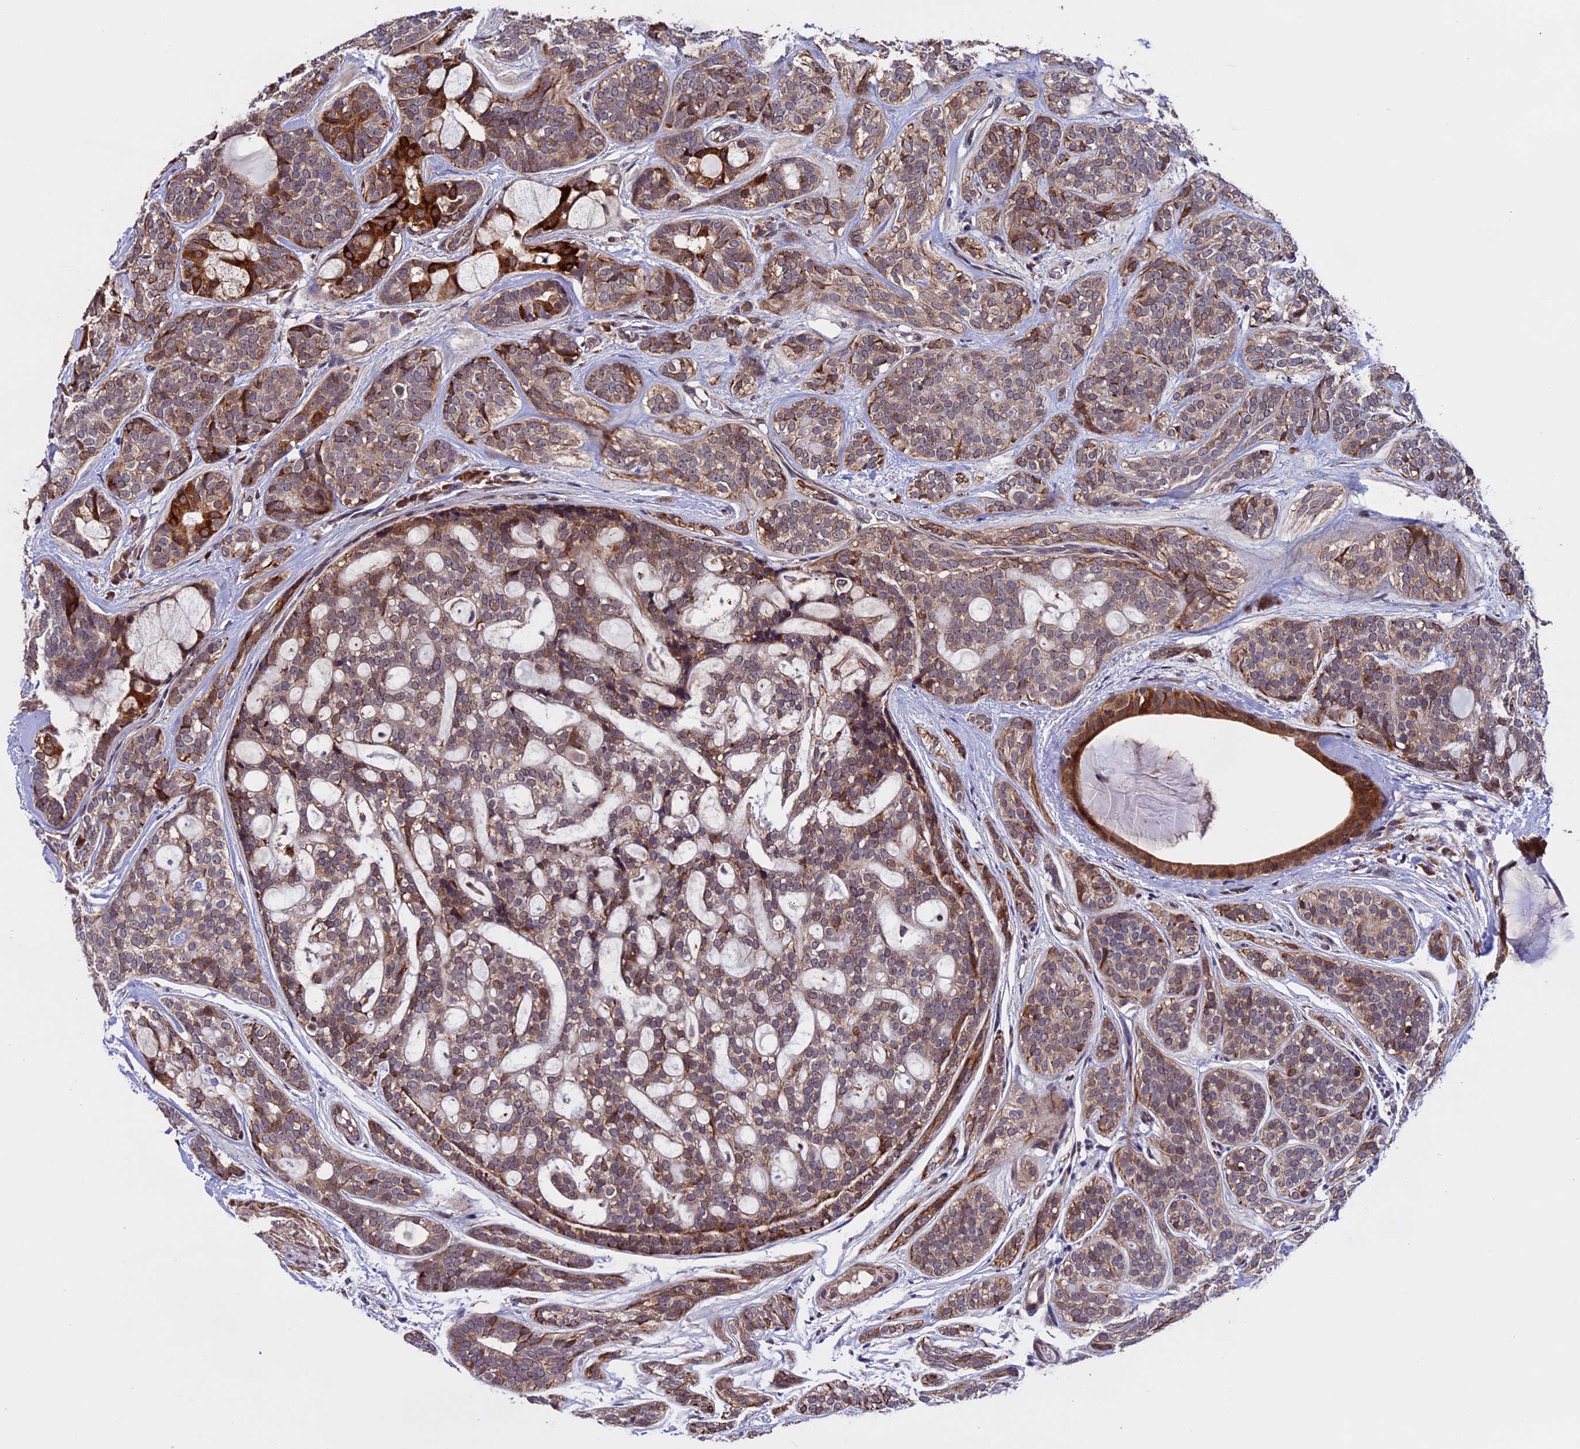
{"staining": {"intensity": "moderate", "quantity": ">75%", "location": "cytoplasmic/membranous"}, "tissue": "head and neck cancer", "cell_type": "Tumor cells", "image_type": "cancer", "snomed": [{"axis": "morphology", "description": "Adenocarcinoma, NOS"}, {"axis": "topography", "description": "Head-Neck"}], "caption": "IHC (DAB) staining of head and neck adenocarcinoma shows moderate cytoplasmic/membranous protein positivity in about >75% of tumor cells.", "gene": "RNF17", "patient": {"sex": "male", "age": 66}}